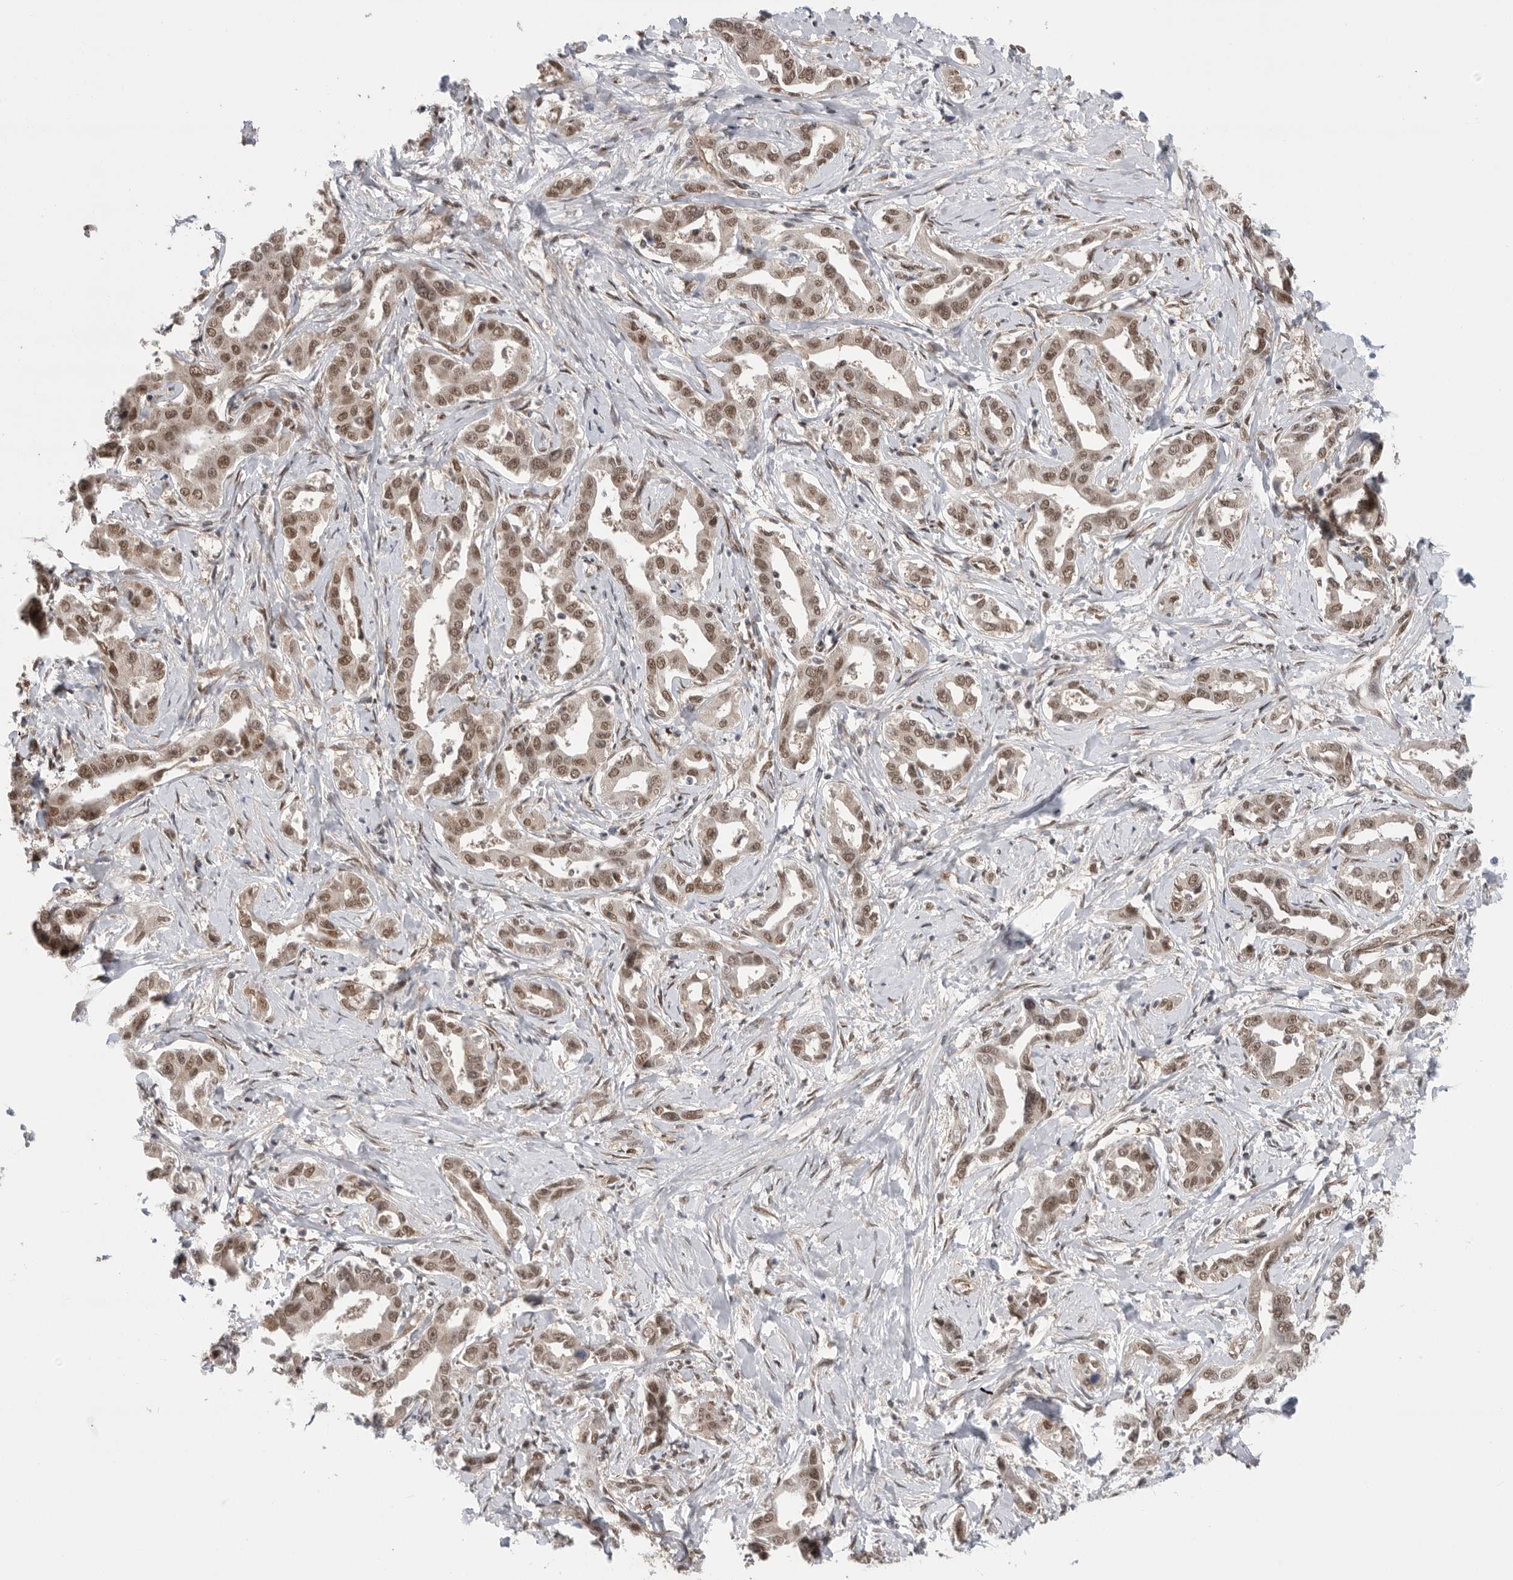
{"staining": {"intensity": "moderate", "quantity": ">75%", "location": "nuclear"}, "tissue": "liver cancer", "cell_type": "Tumor cells", "image_type": "cancer", "snomed": [{"axis": "morphology", "description": "Cholangiocarcinoma"}, {"axis": "topography", "description": "Liver"}], "caption": "Liver cancer (cholangiocarcinoma) stained with immunohistochemistry (IHC) demonstrates moderate nuclear staining in approximately >75% of tumor cells.", "gene": "VPS50", "patient": {"sex": "male", "age": 59}}